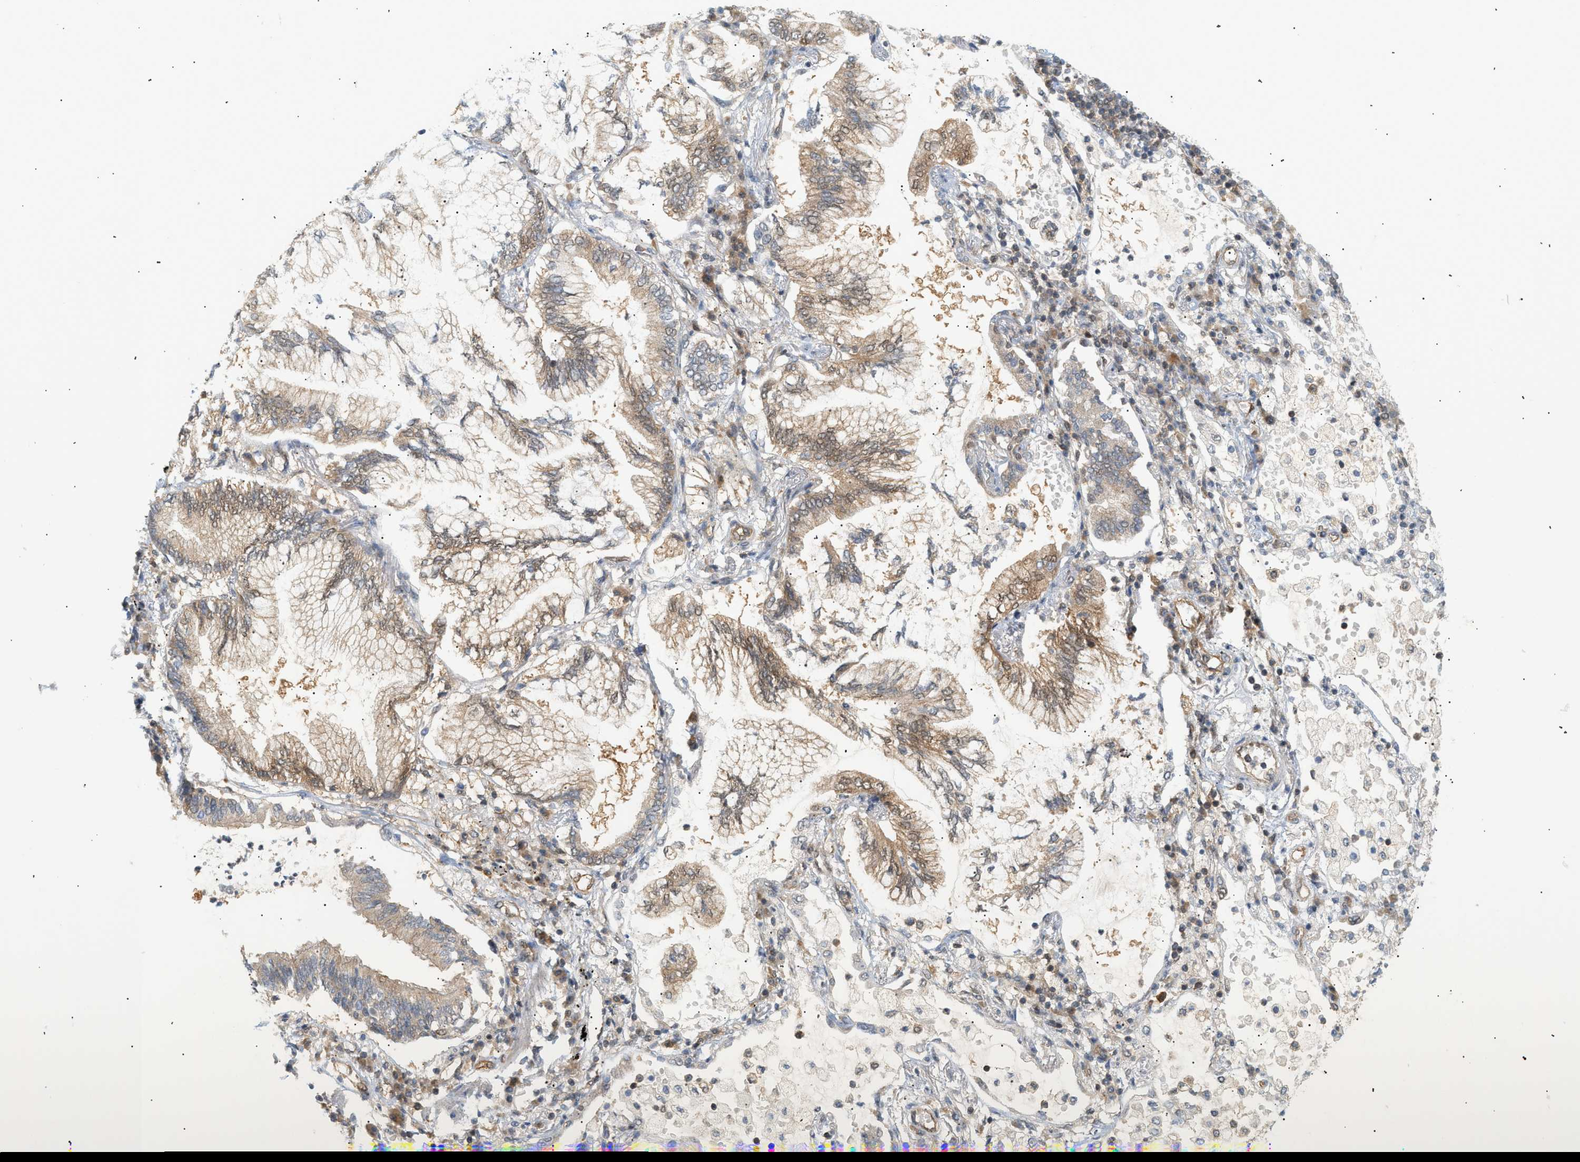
{"staining": {"intensity": "weak", "quantity": ">75%", "location": "cytoplasmic/membranous"}, "tissue": "lung cancer", "cell_type": "Tumor cells", "image_type": "cancer", "snomed": [{"axis": "morphology", "description": "Normal tissue, NOS"}, {"axis": "morphology", "description": "Adenocarcinoma, NOS"}, {"axis": "topography", "description": "Bronchus"}, {"axis": "topography", "description": "Lung"}], "caption": "Brown immunohistochemical staining in adenocarcinoma (lung) displays weak cytoplasmic/membranous expression in approximately >75% of tumor cells.", "gene": "SHC1", "patient": {"sex": "female", "age": 70}}